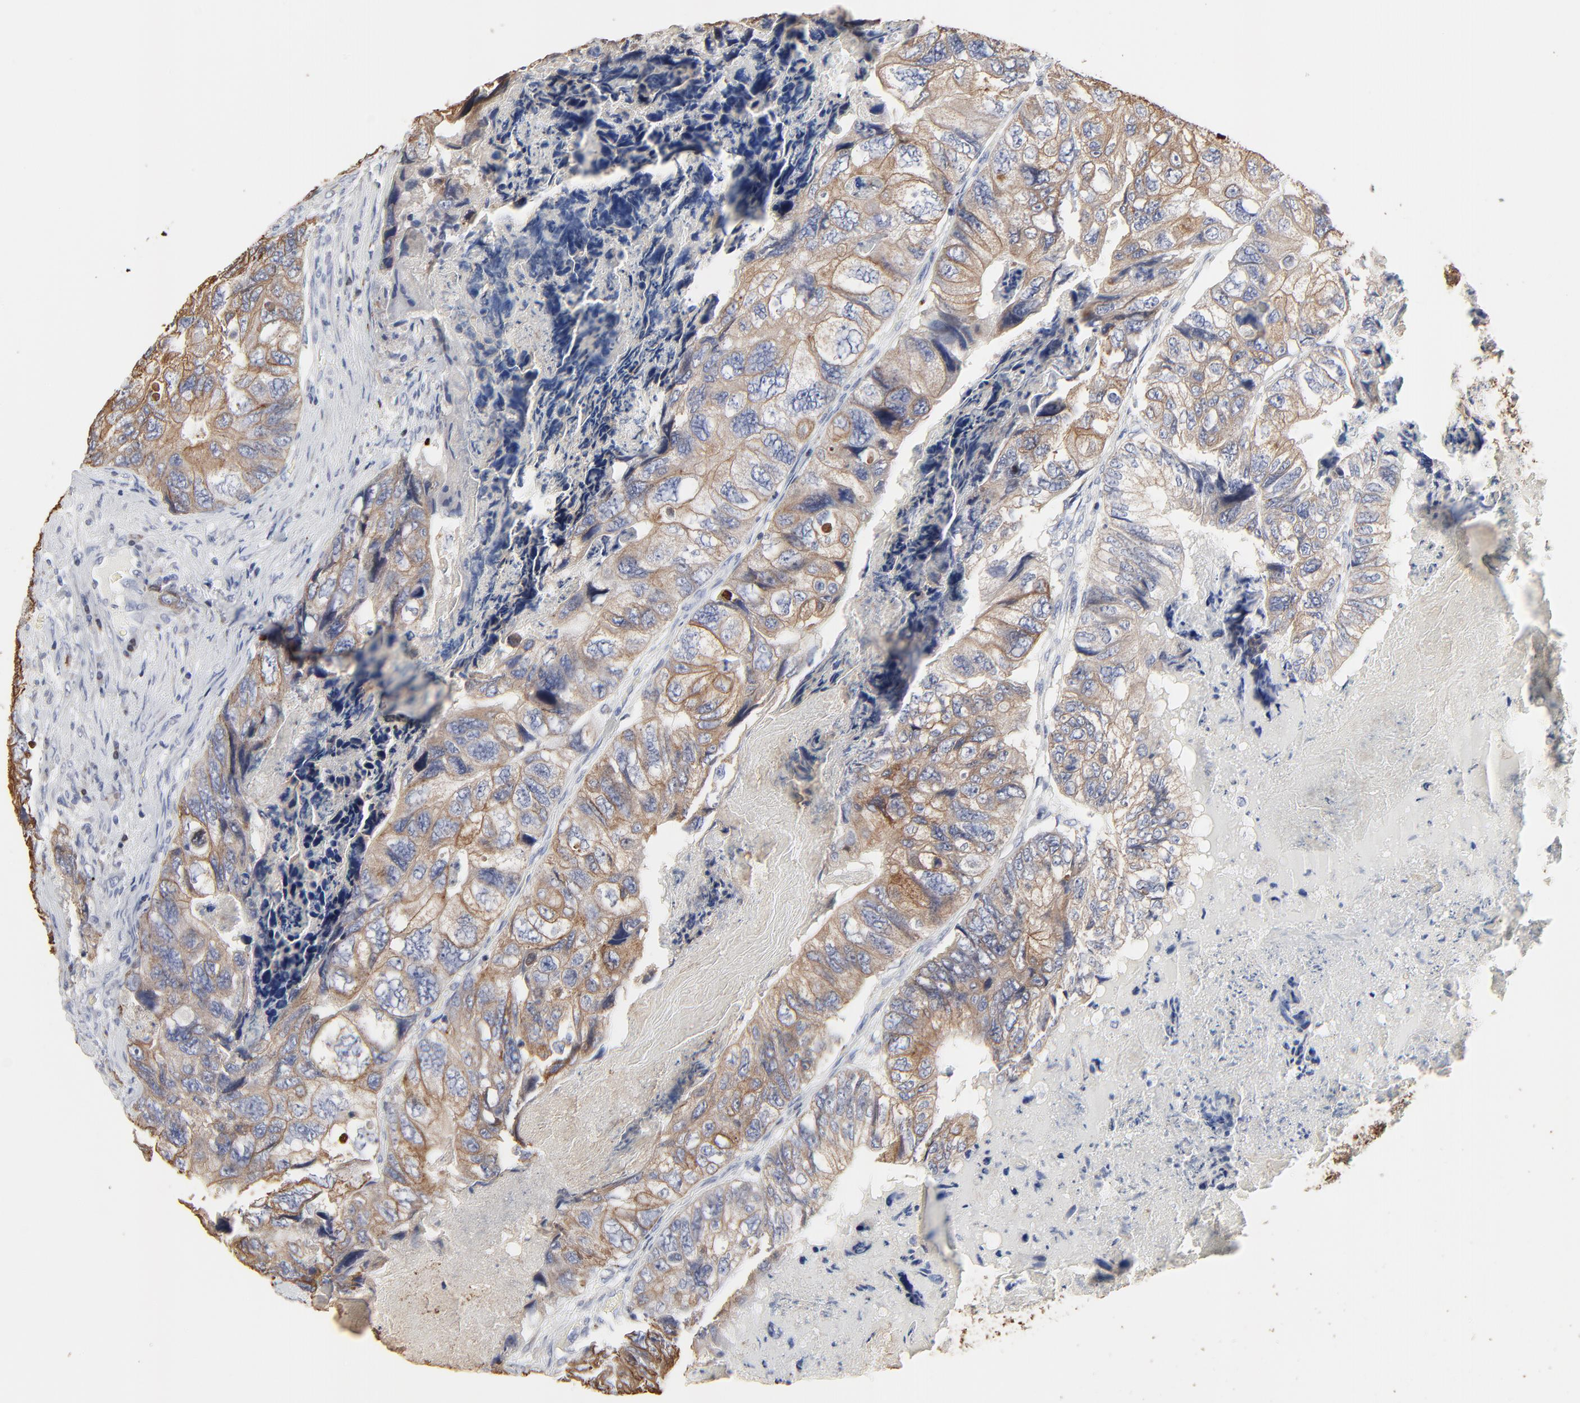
{"staining": {"intensity": "weak", "quantity": ">75%", "location": "cytoplasmic/membranous"}, "tissue": "colorectal cancer", "cell_type": "Tumor cells", "image_type": "cancer", "snomed": [{"axis": "morphology", "description": "Adenocarcinoma, NOS"}, {"axis": "topography", "description": "Rectum"}], "caption": "Immunohistochemistry histopathology image of human colorectal adenocarcinoma stained for a protein (brown), which shows low levels of weak cytoplasmic/membranous positivity in approximately >75% of tumor cells.", "gene": "LNX1", "patient": {"sex": "female", "age": 82}}